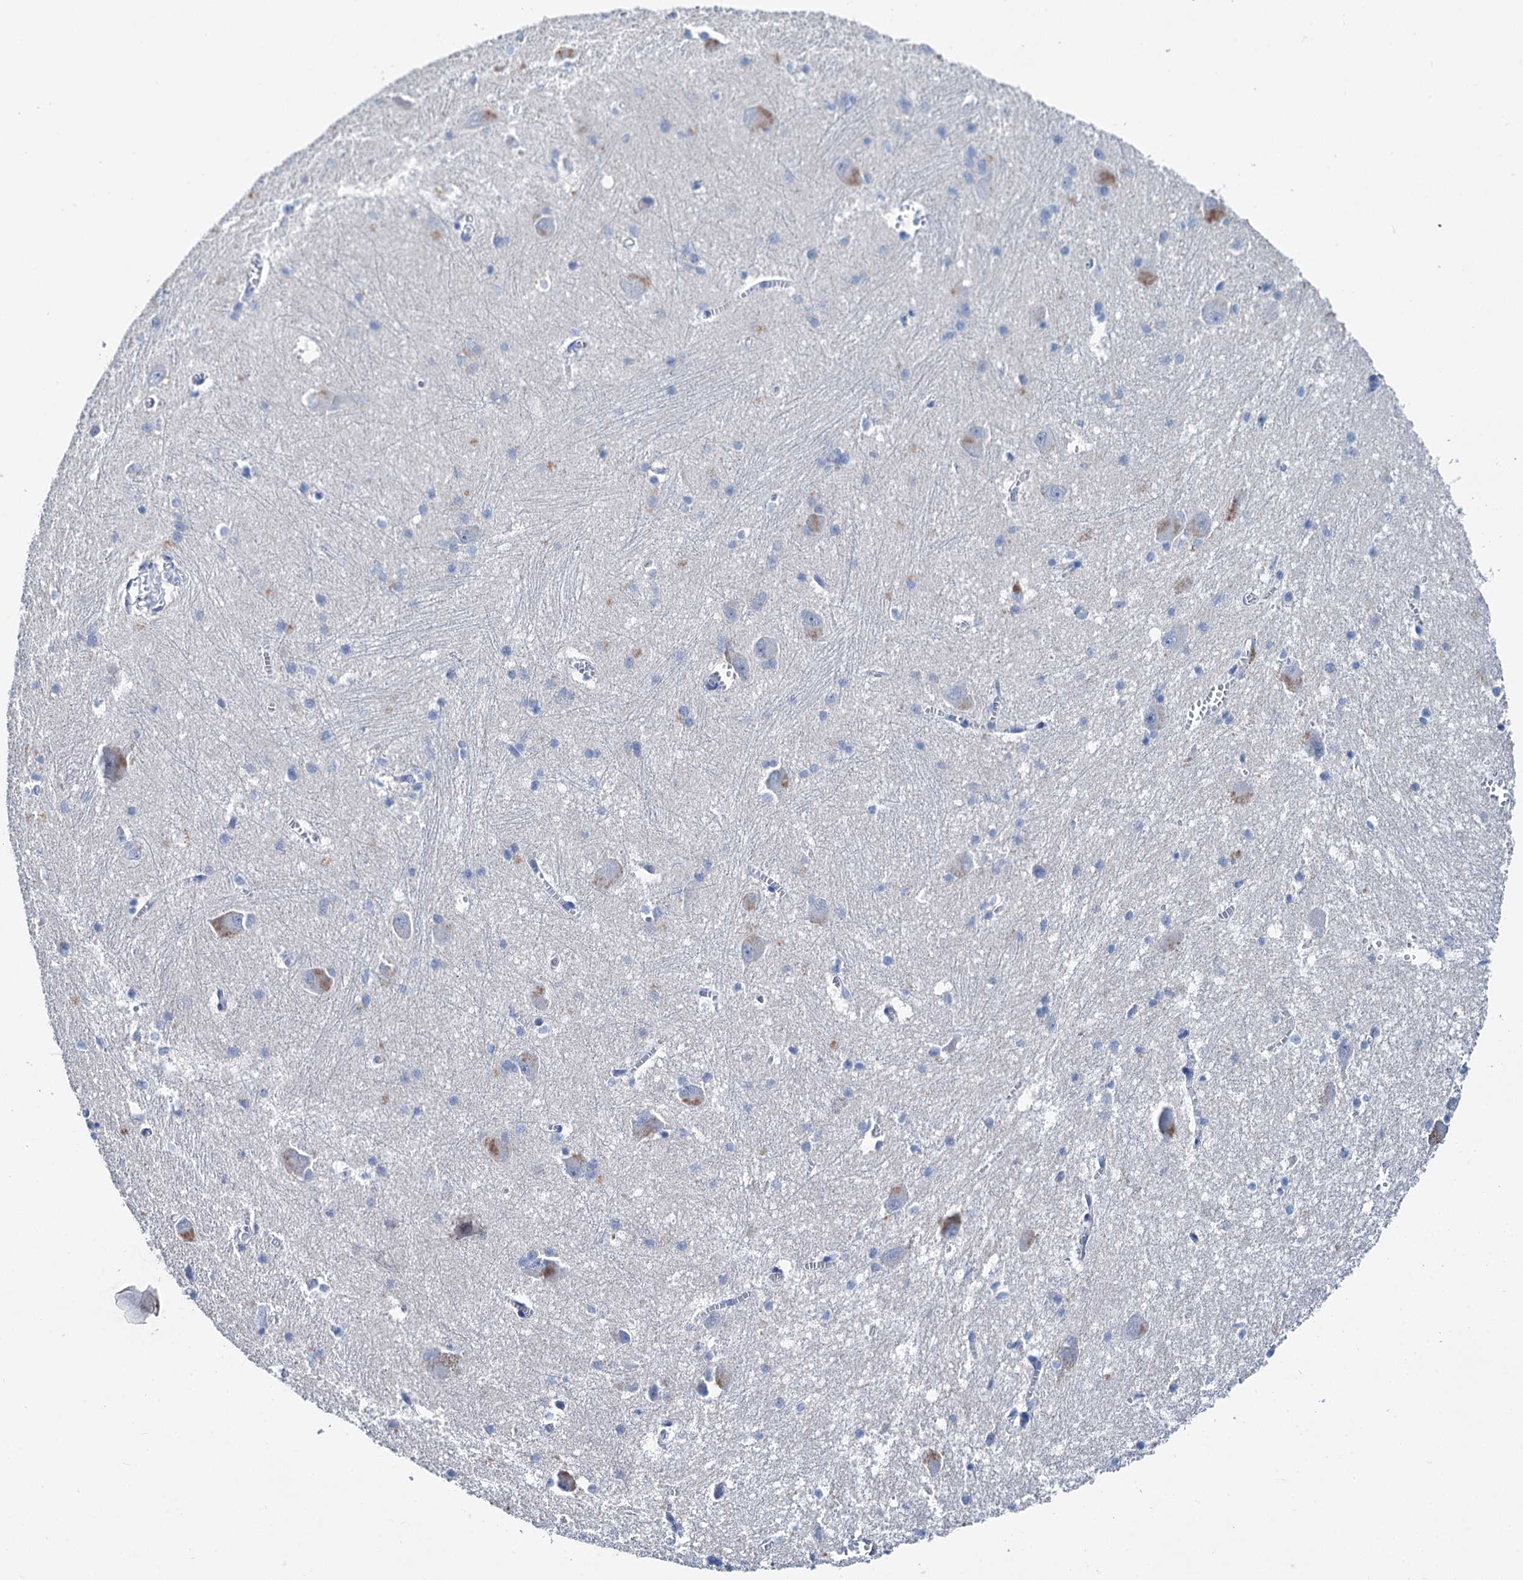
{"staining": {"intensity": "negative", "quantity": "none", "location": "none"}, "tissue": "caudate", "cell_type": "Glial cells", "image_type": "normal", "snomed": [{"axis": "morphology", "description": "Normal tissue, NOS"}, {"axis": "topography", "description": "Lateral ventricle wall"}], "caption": "Glial cells show no significant protein staining in normal caudate. The staining is performed using DAB (3,3'-diaminobenzidine) brown chromogen with nuclei counter-stained in using hematoxylin.", "gene": "BRINP1", "patient": {"sex": "male", "age": 37}}